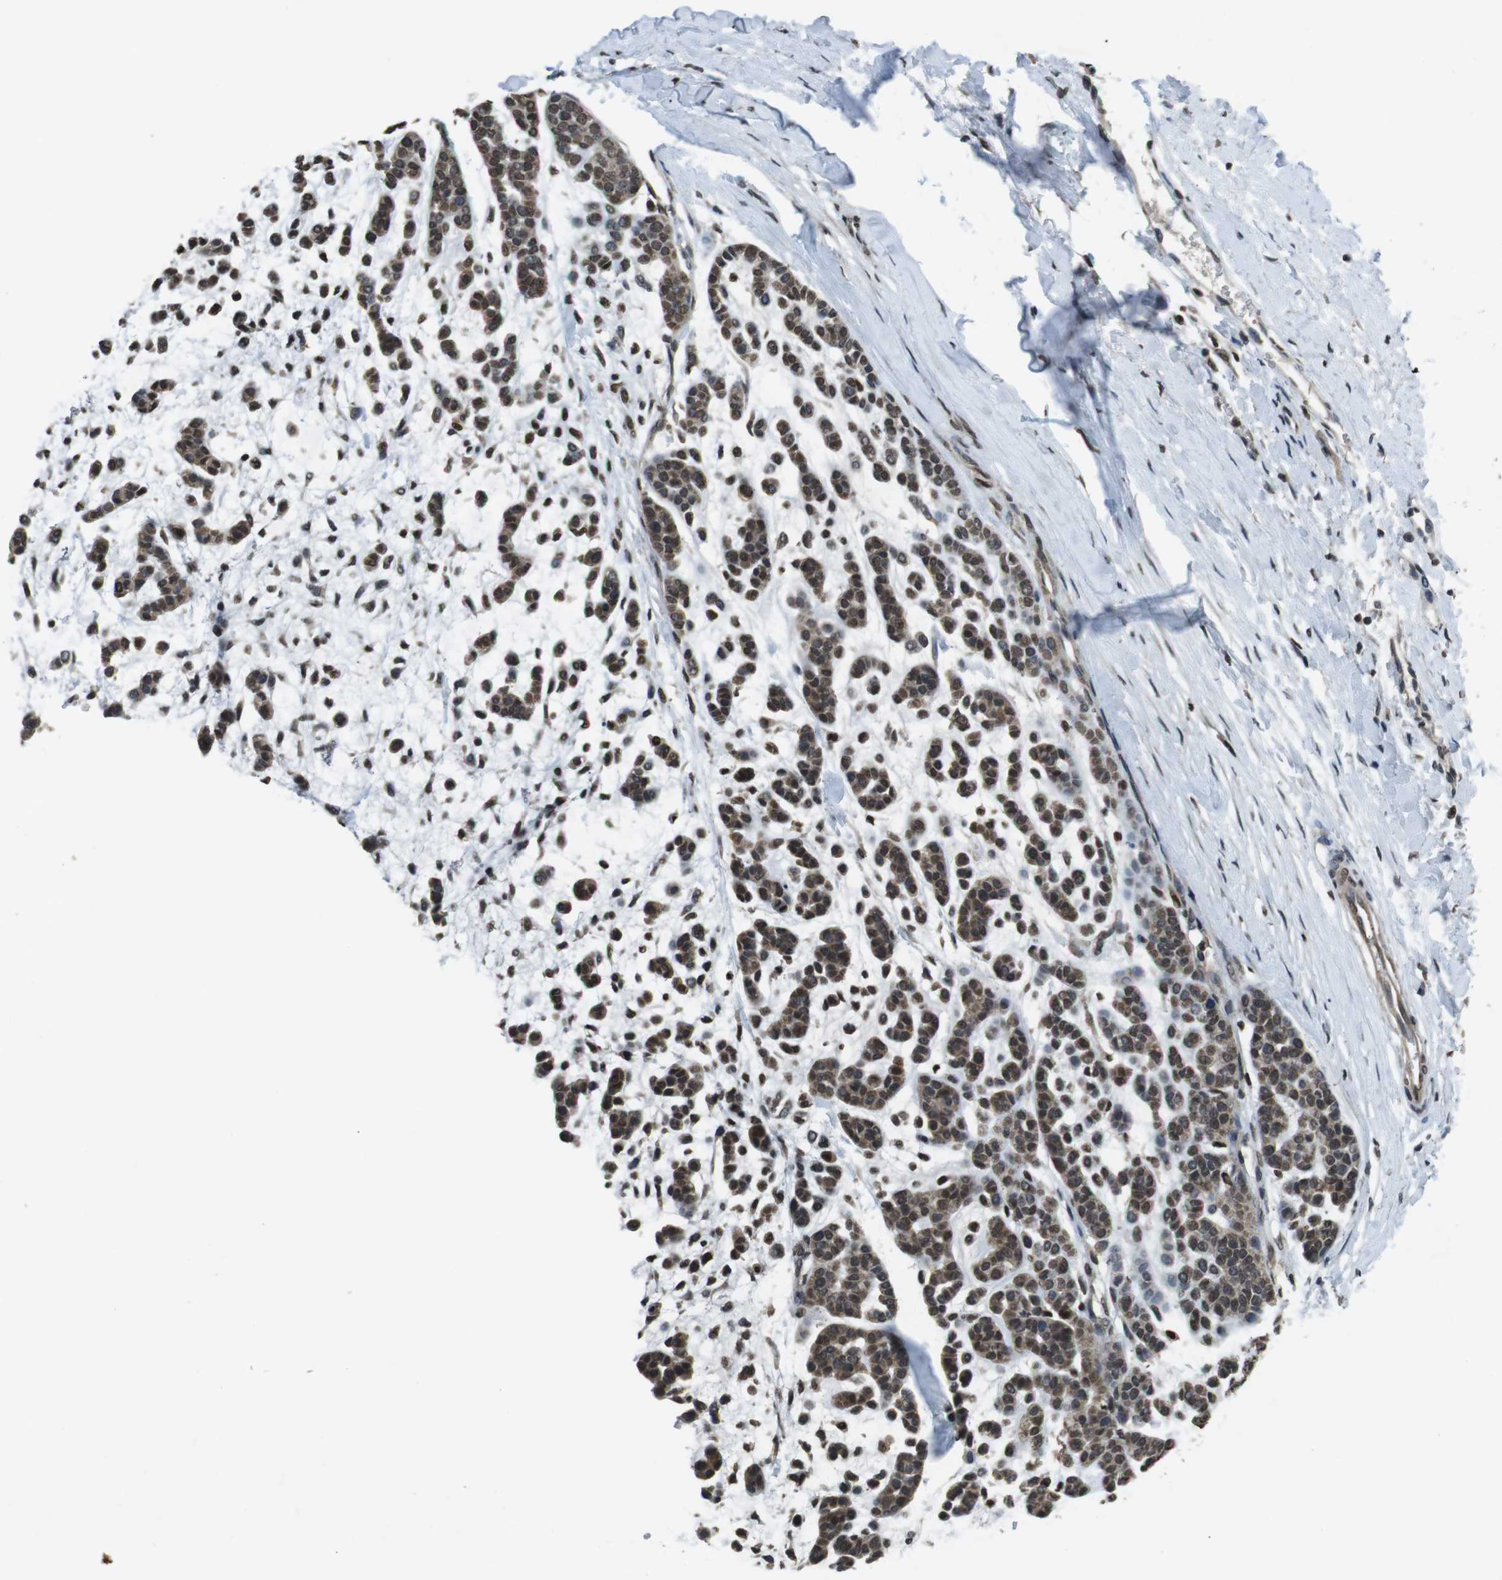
{"staining": {"intensity": "strong", "quantity": ">75%", "location": "nuclear"}, "tissue": "head and neck cancer", "cell_type": "Tumor cells", "image_type": "cancer", "snomed": [{"axis": "morphology", "description": "Adenocarcinoma, NOS"}, {"axis": "morphology", "description": "Adenoma, NOS"}, {"axis": "topography", "description": "Head-Neck"}], "caption": "Immunohistochemical staining of human adenocarcinoma (head and neck) shows strong nuclear protein positivity in about >75% of tumor cells.", "gene": "MAF", "patient": {"sex": "female", "age": 55}}